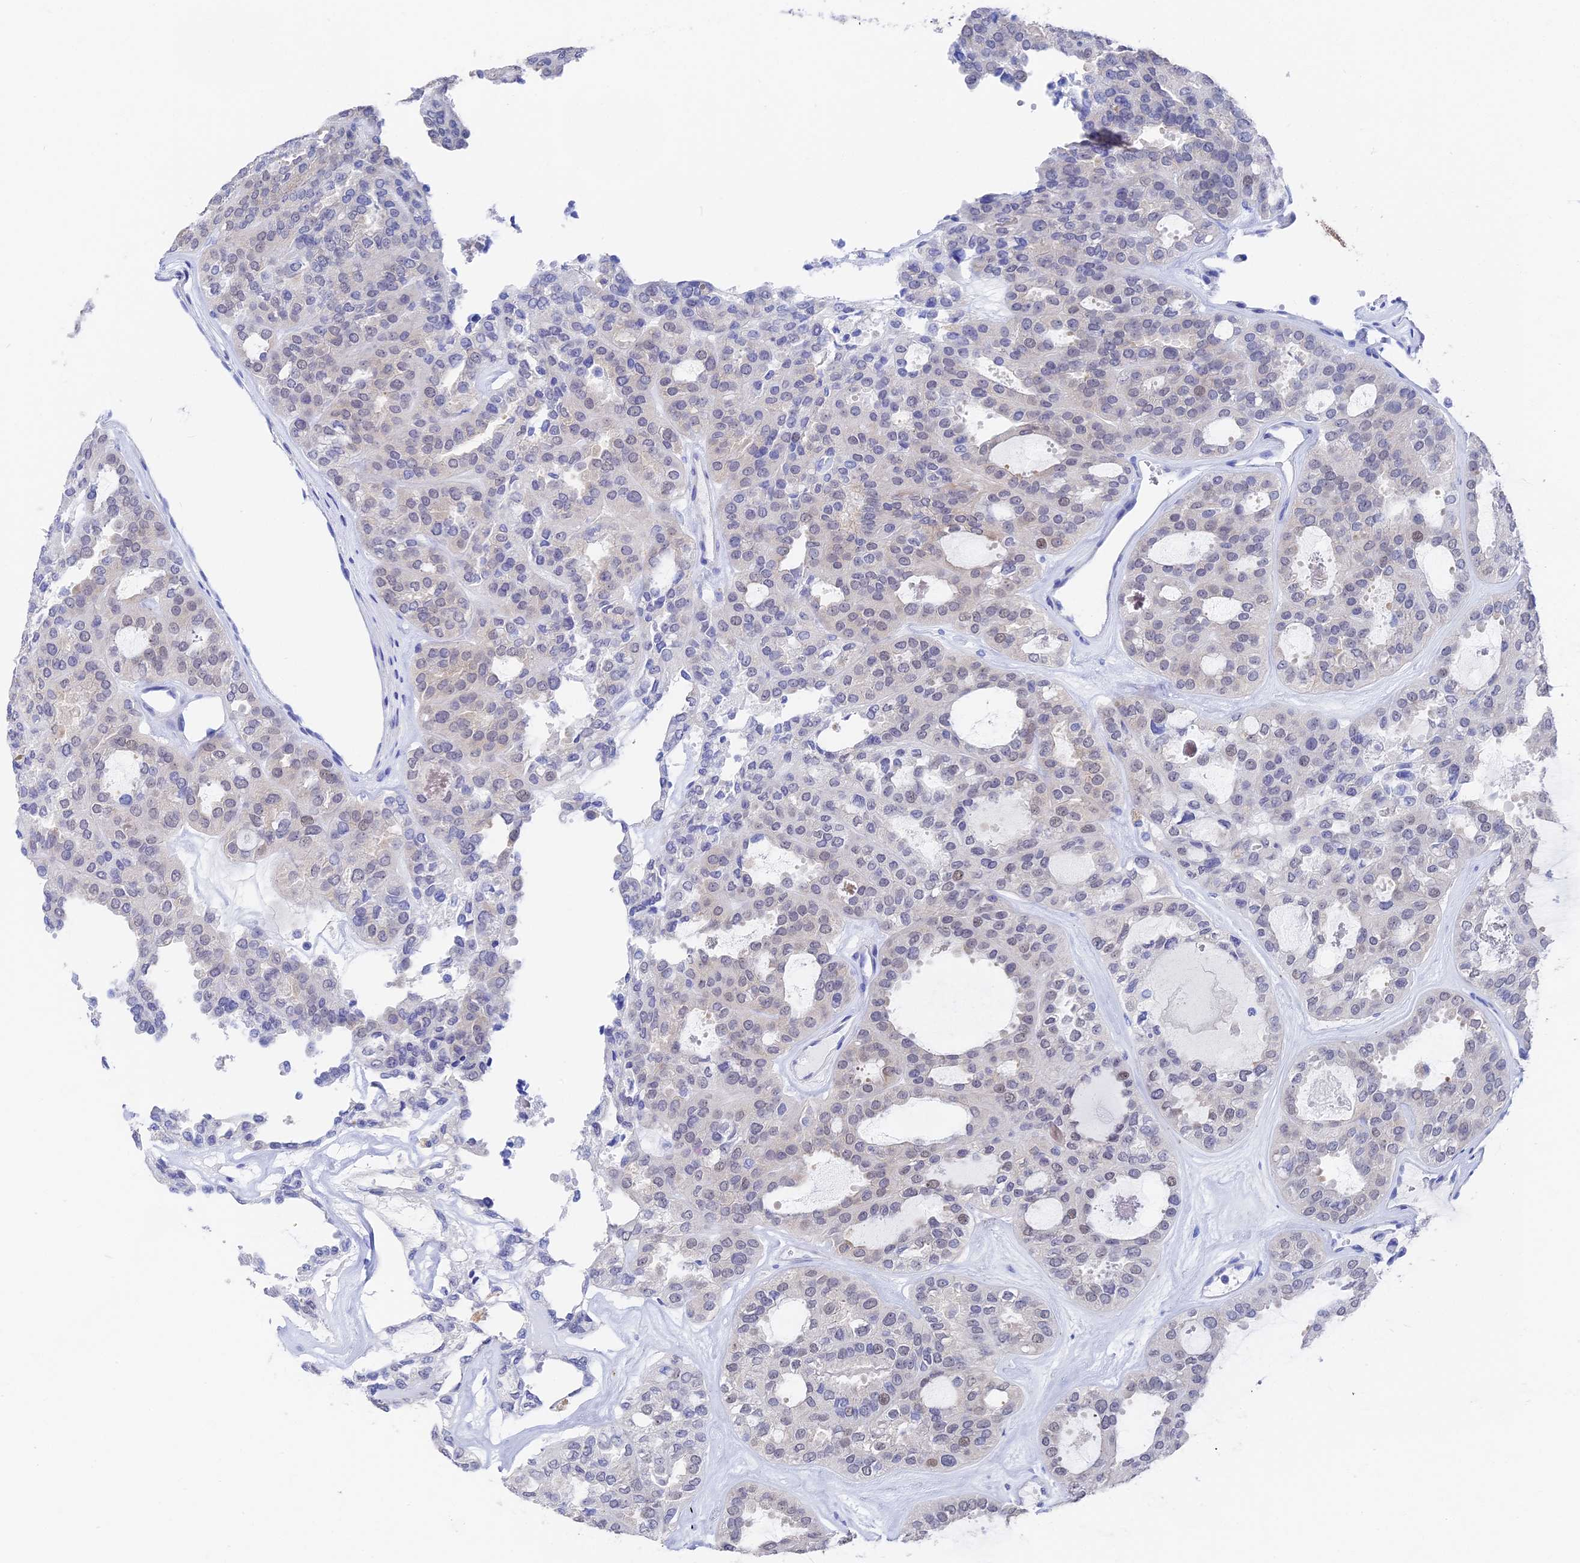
{"staining": {"intensity": "weak", "quantity": "<25%", "location": "nuclear"}, "tissue": "thyroid cancer", "cell_type": "Tumor cells", "image_type": "cancer", "snomed": [{"axis": "morphology", "description": "Follicular adenoma carcinoma, NOS"}, {"axis": "topography", "description": "Thyroid gland"}], "caption": "Protein analysis of thyroid cancer (follicular adenoma carcinoma) reveals no significant expression in tumor cells.", "gene": "VPS33B", "patient": {"sex": "male", "age": 75}}